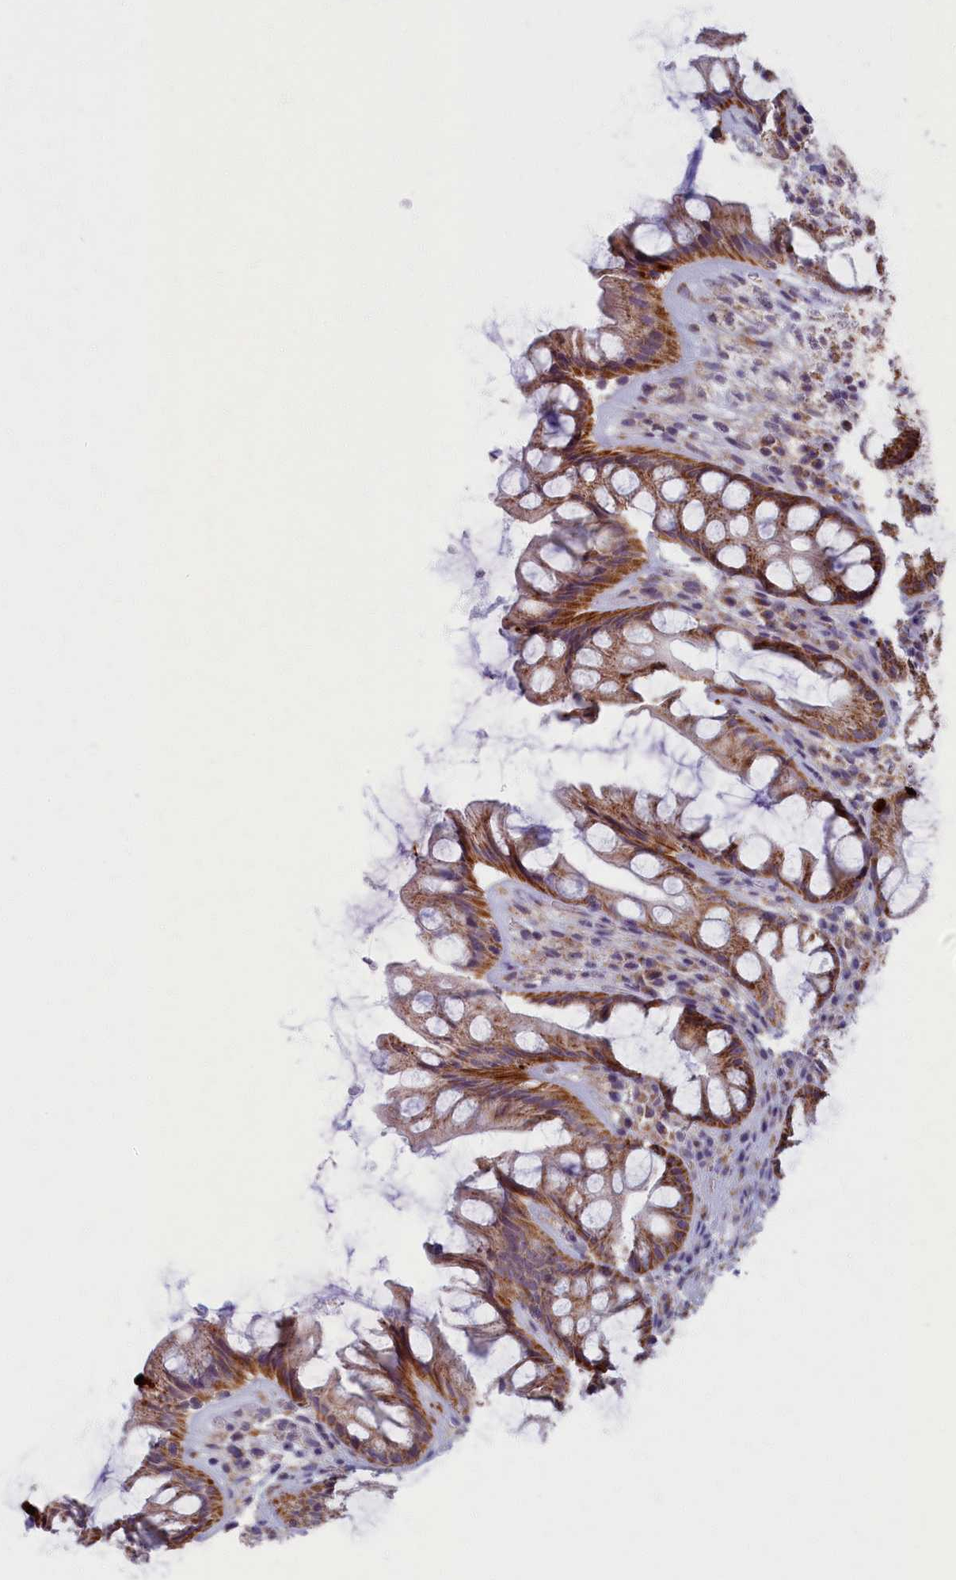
{"staining": {"intensity": "moderate", "quantity": ">75%", "location": "cytoplasmic/membranous"}, "tissue": "rectum", "cell_type": "Glandular cells", "image_type": "normal", "snomed": [{"axis": "morphology", "description": "Normal tissue, NOS"}, {"axis": "topography", "description": "Rectum"}], "caption": "Immunohistochemistry histopathology image of normal rectum: rectum stained using immunohistochemistry shows medium levels of moderate protein expression localized specifically in the cytoplasmic/membranous of glandular cells, appearing as a cytoplasmic/membranous brown color.", "gene": "MRPS25", "patient": {"sex": "male", "age": 74}}